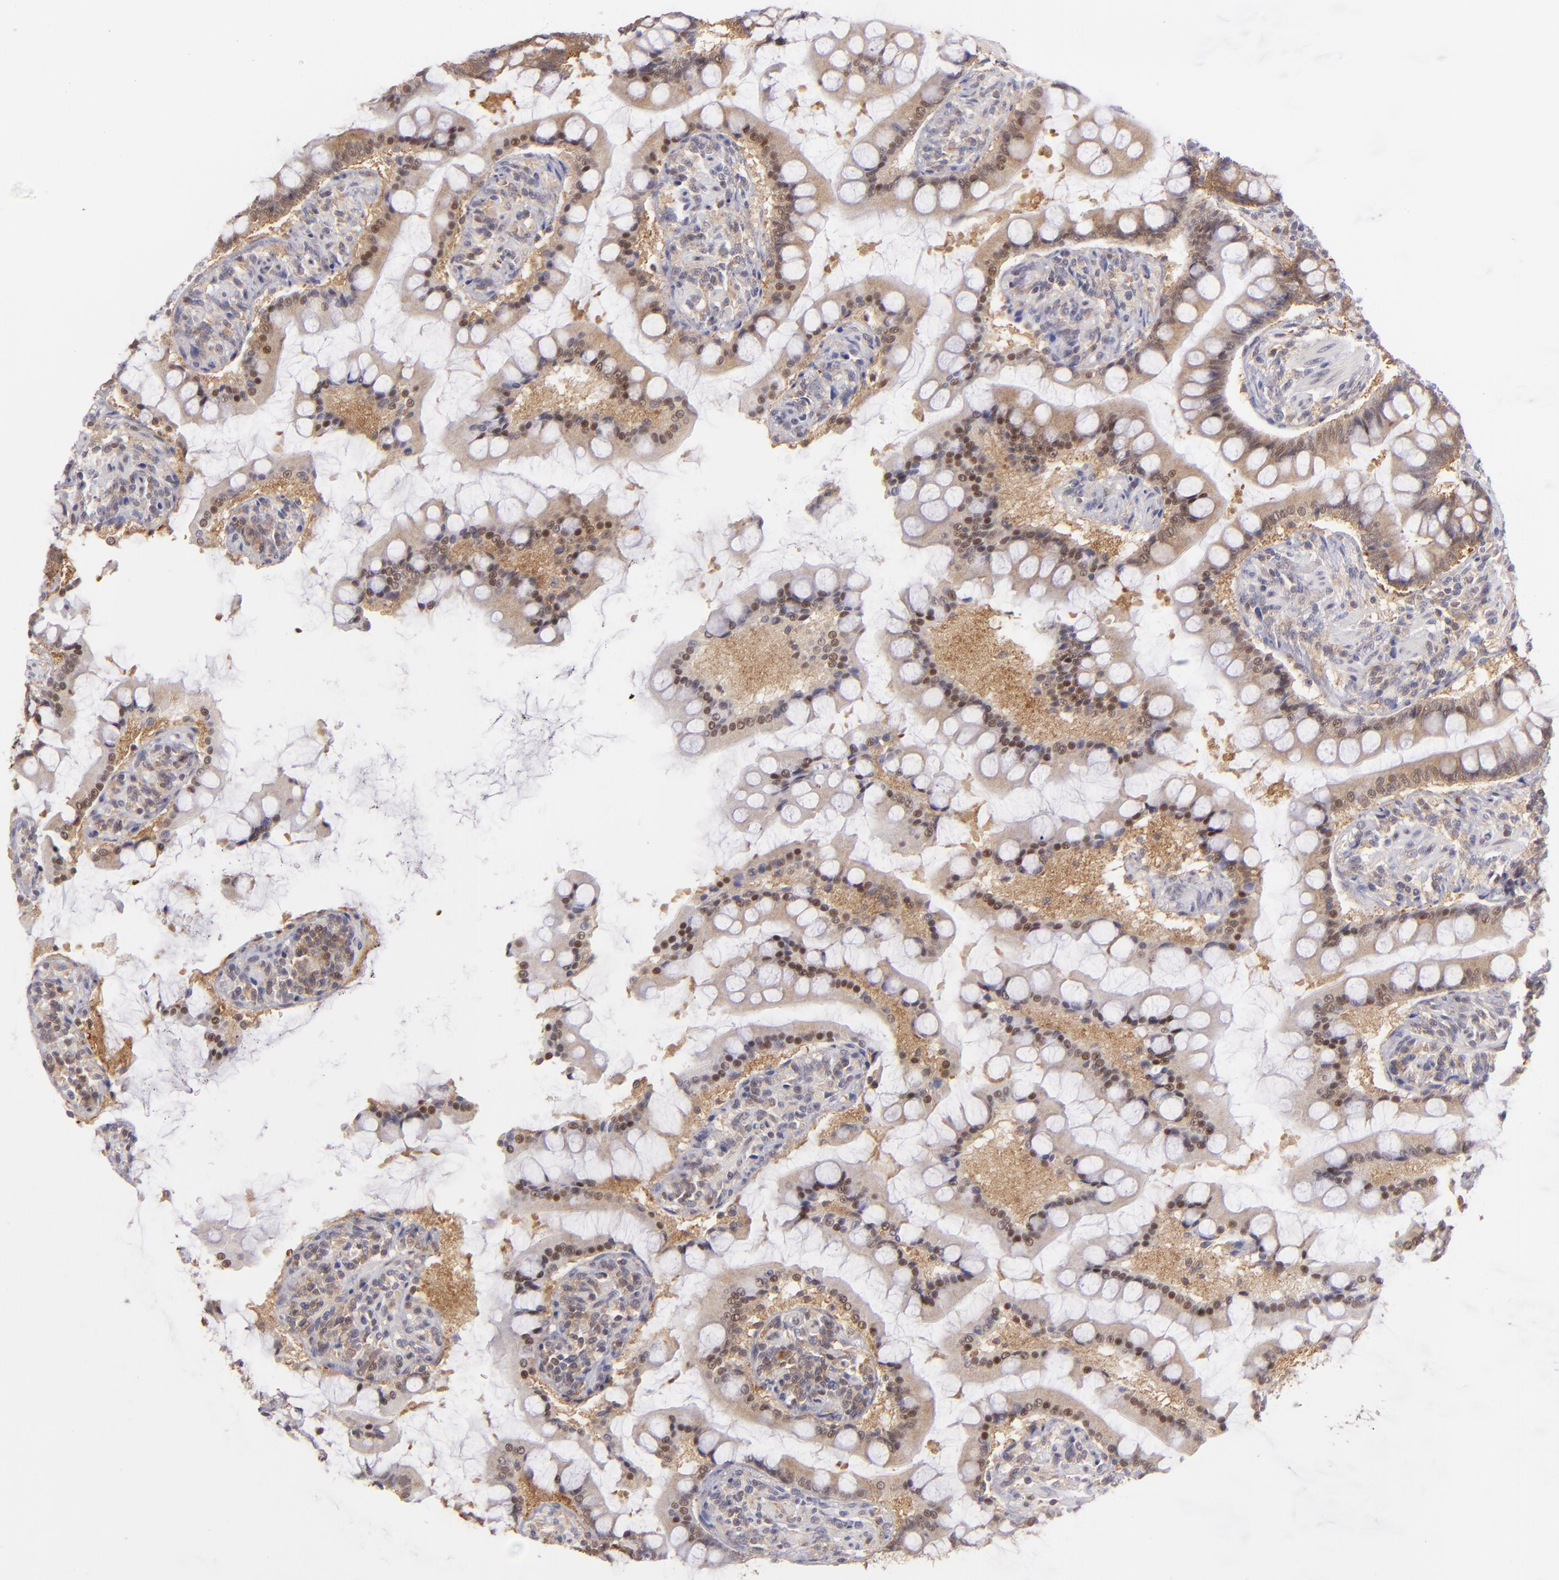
{"staining": {"intensity": "strong", "quantity": ">75%", "location": "cytoplasmic/membranous"}, "tissue": "small intestine", "cell_type": "Glandular cells", "image_type": "normal", "snomed": [{"axis": "morphology", "description": "Normal tissue, NOS"}, {"axis": "topography", "description": "Small intestine"}], "caption": "Immunohistochemistry photomicrograph of unremarkable small intestine: human small intestine stained using IHC displays high levels of strong protein expression localized specifically in the cytoplasmic/membranous of glandular cells, appearing as a cytoplasmic/membranous brown color.", "gene": "PTPN13", "patient": {"sex": "male", "age": 41}}